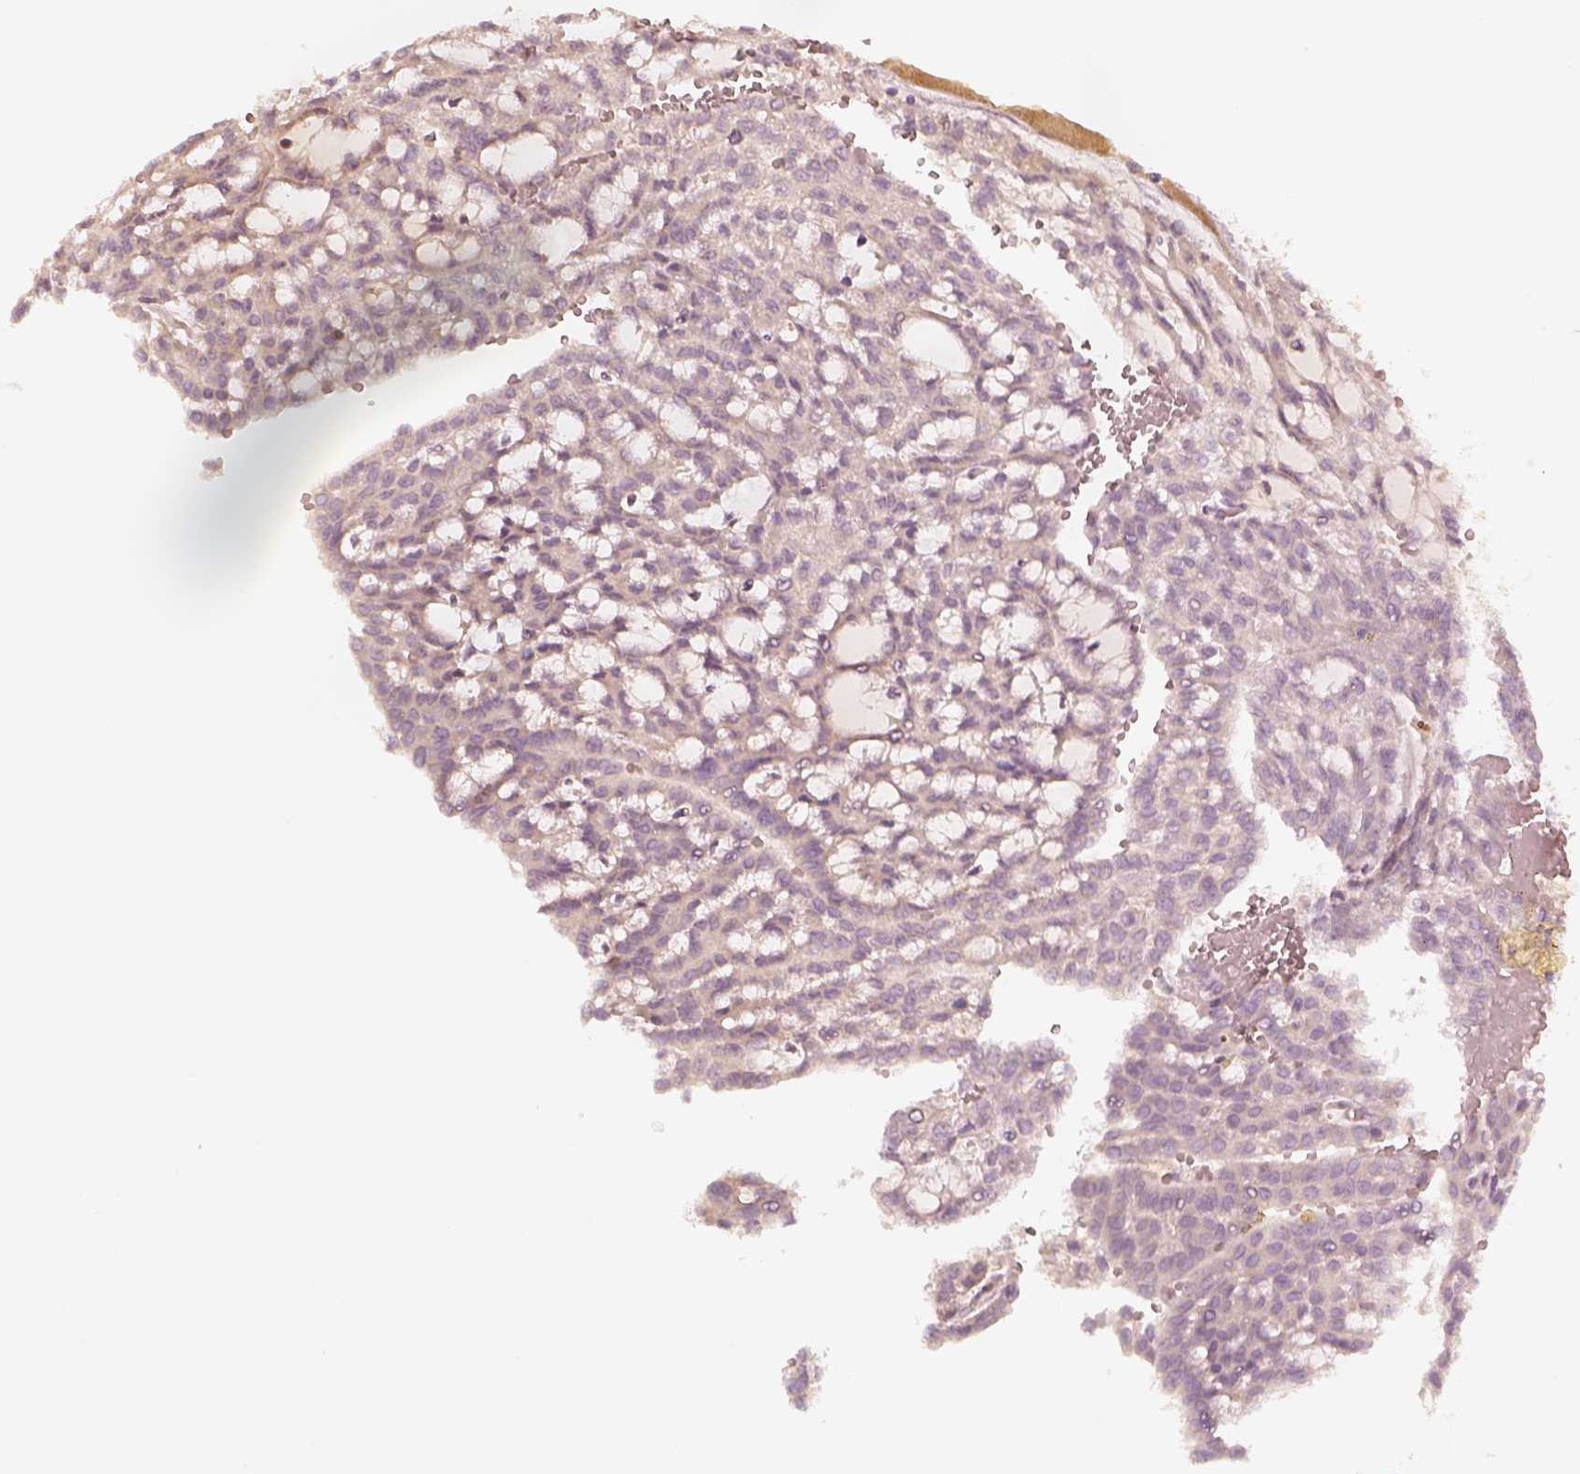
{"staining": {"intensity": "negative", "quantity": "none", "location": "none"}, "tissue": "renal cancer", "cell_type": "Tumor cells", "image_type": "cancer", "snomed": [{"axis": "morphology", "description": "Adenocarcinoma, NOS"}, {"axis": "topography", "description": "Kidney"}], "caption": "Renal cancer (adenocarcinoma) was stained to show a protein in brown. There is no significant positivity in tumor cells.", "gene": "GORASP2", "patient": {"sex": "male", "age": 63}}